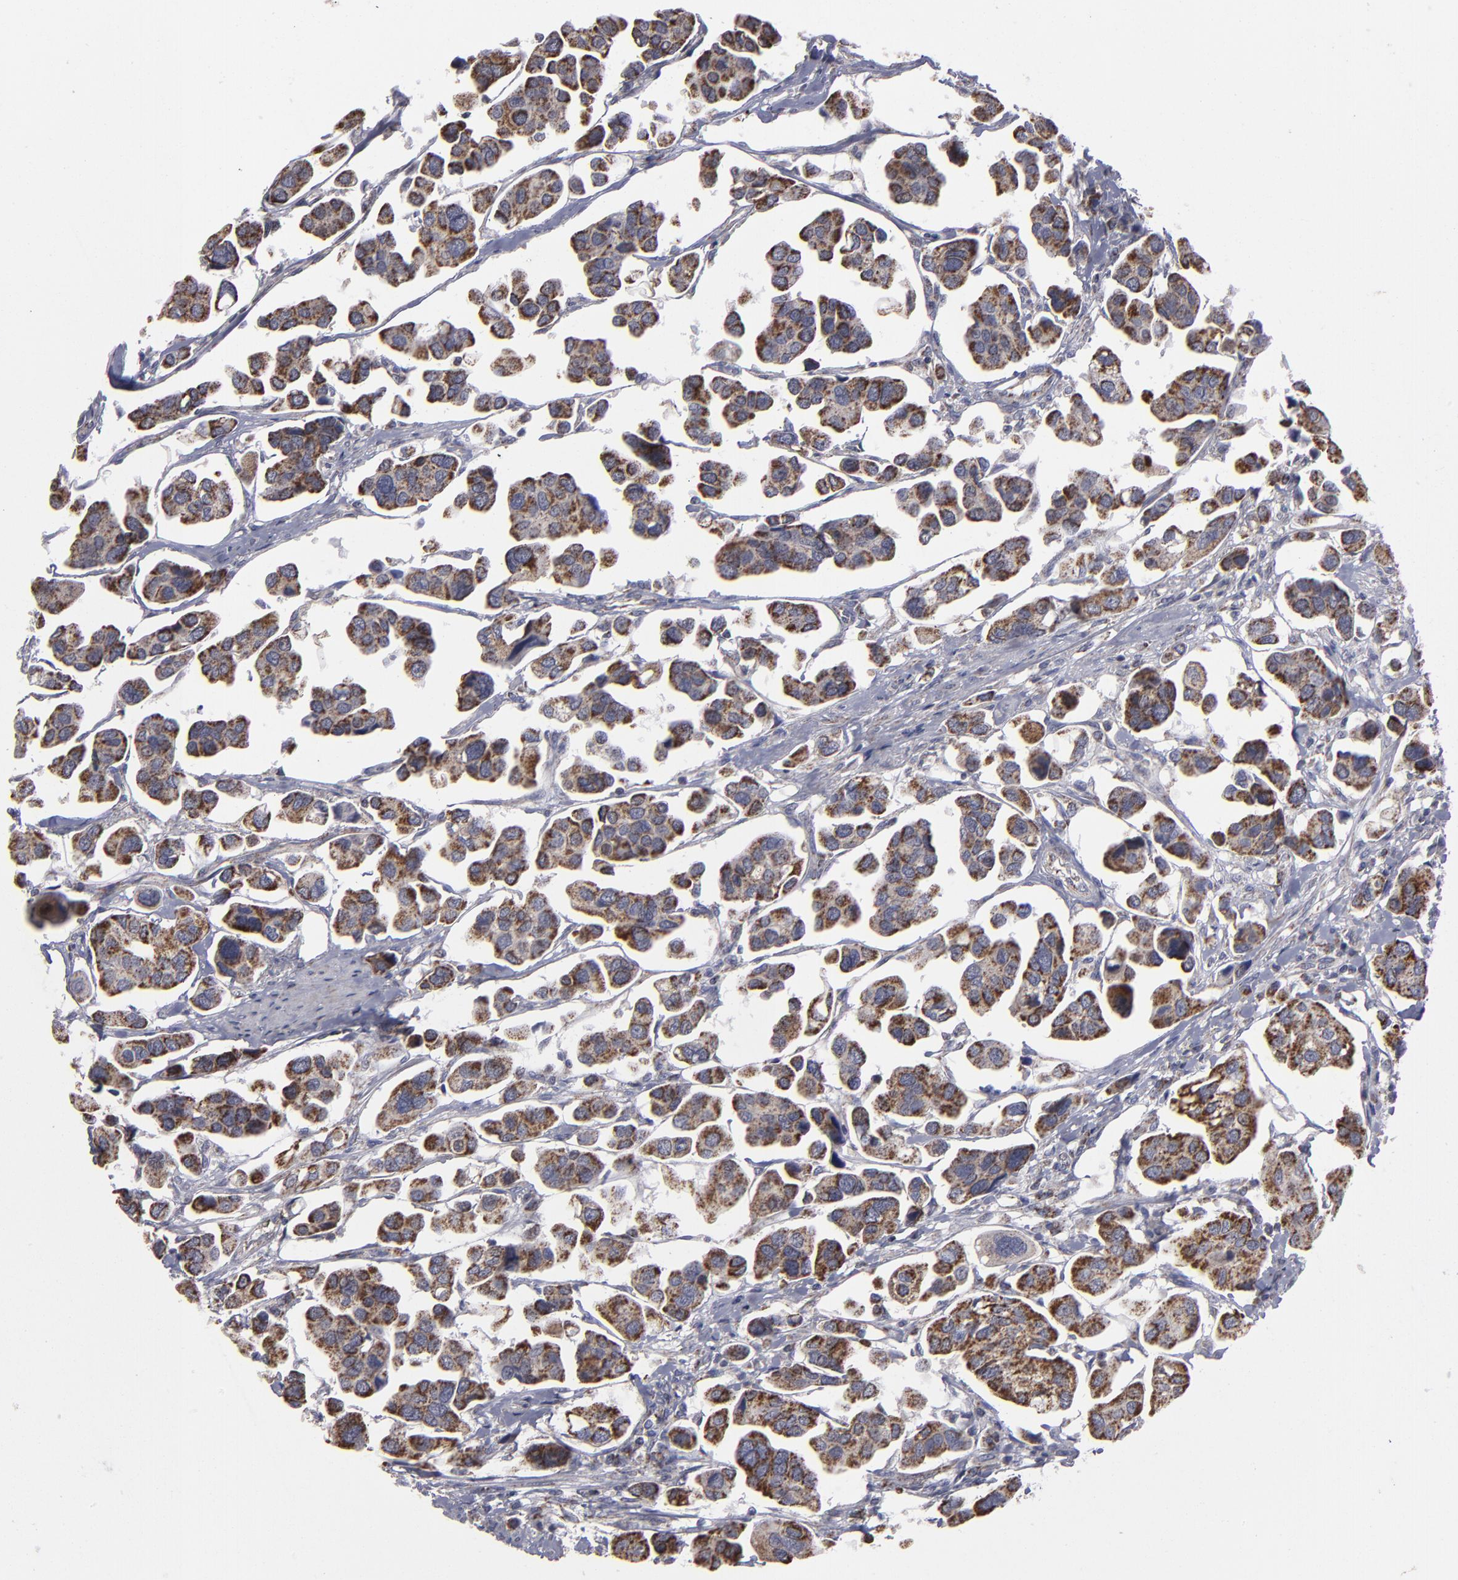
{"staining": {"intensity": "strong", "quantity": ">75%", "location": "cytoplasmic/membranous"}, "tissue": "urothelial cancer", "cell_type": "Tumor cells", "image_type": "cancer", "snomed": [{"axis": "morphology", "description": "Adenocarcinoma, NOS"}, {"axis": "topography", "description": "Urinary bladder"}], "caption": "This histopathology image exhibits urothelial cancer stained with immunohistochemistry (IHC) to label a protein in brown. The cytoplasmic/membranous of tumor cells show strong positivity for the protein. Nuclei are counter-stained blue.", "gene": "MYOM2", "patient": {"sex": "male", "age": 61}}